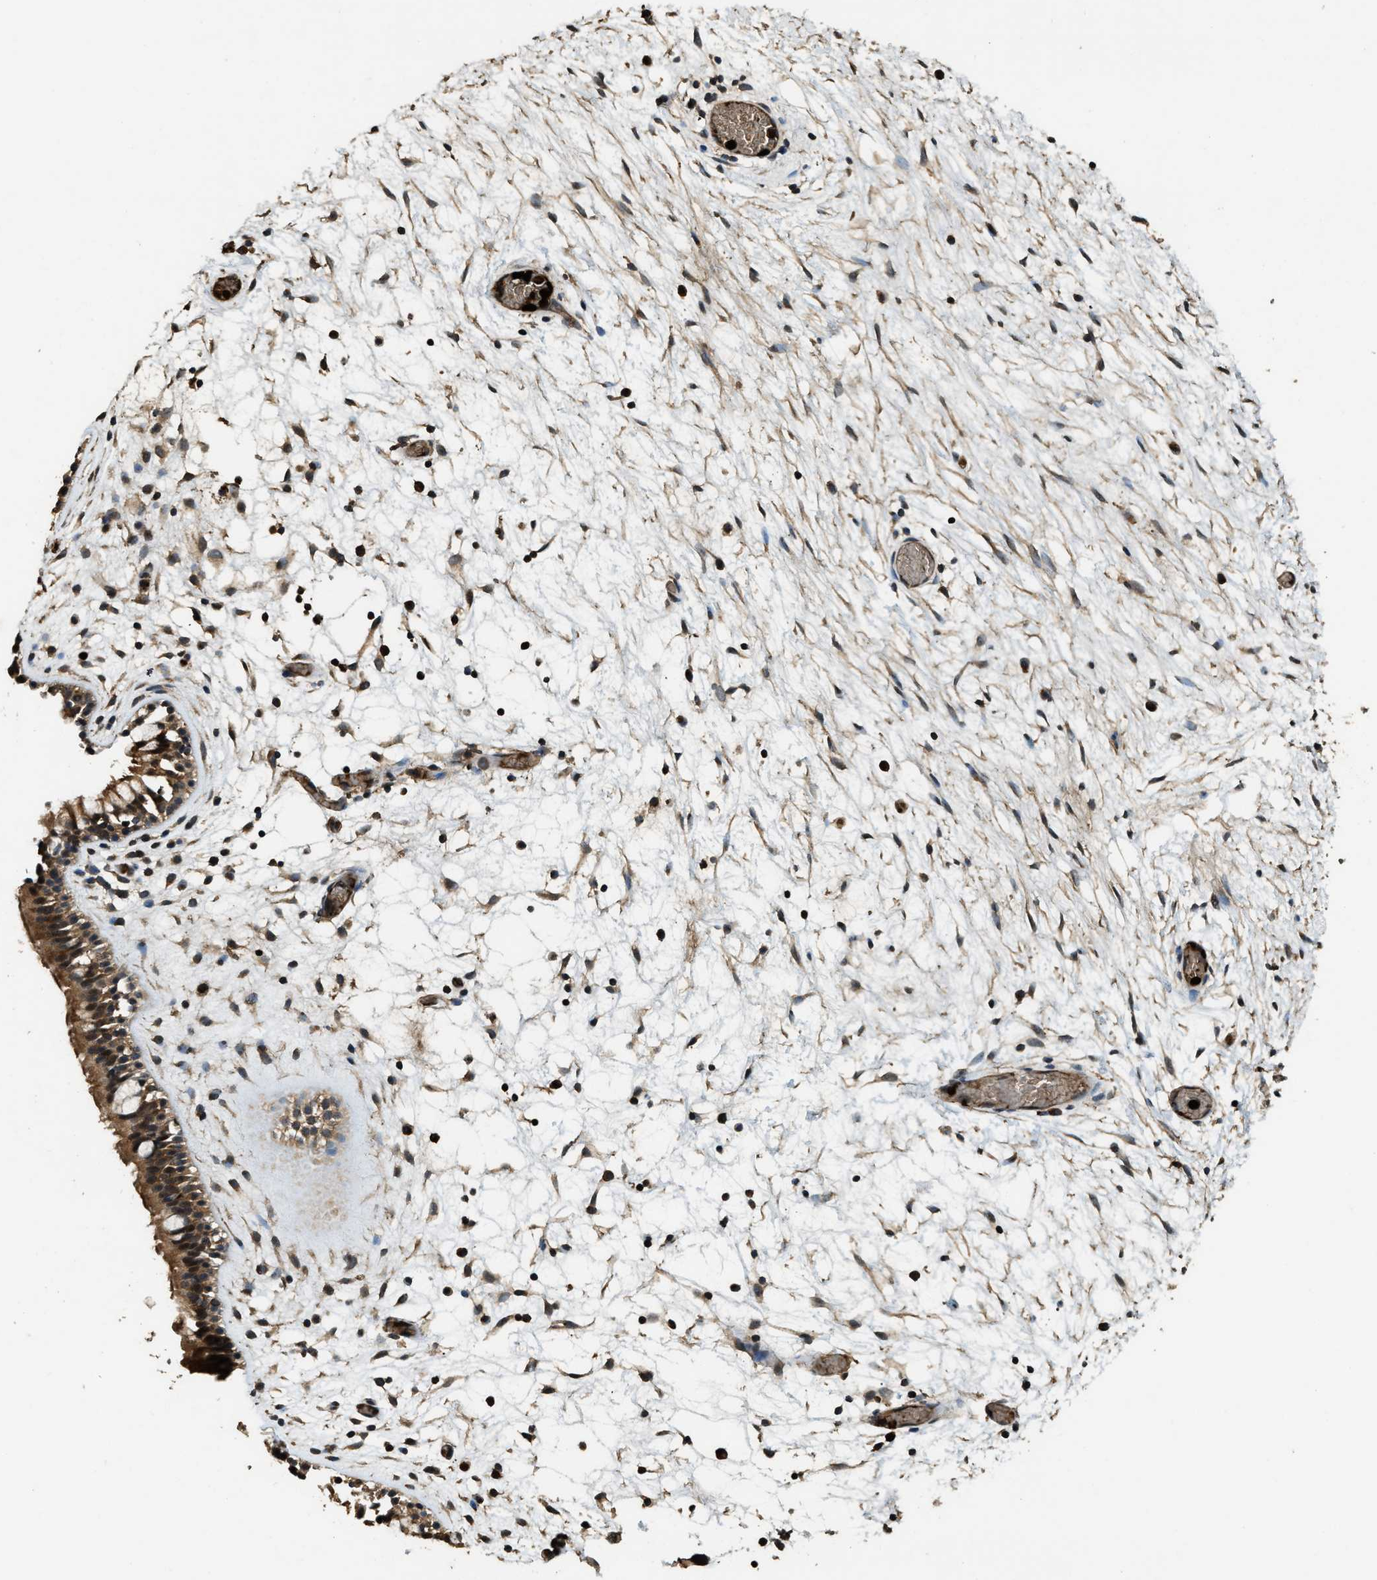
{"staining": {"intensity": "strong", "quantity": ">75%", "location": "cytoplasmic/membranous"}, "tissue": "nasopharynx", "cell_type": "Respiratory epithelial cells", "image_type": "normal", "snomed": [{"axis": "morphology", "description": "Normal tissue, NOS"}, {"axis": "morphology", "description": "Inflammation, NOS"}, {"axis": "topography", "description": "Nasopharynx"}], "caption": "Protein staining of normal nasopharynx demonstrates strong cytoplasmic/membranous expression in approximately >75% of respiratory epithelial cells.", "gene": "RNF141", "patient": {"sex": "male", "age": 48}}